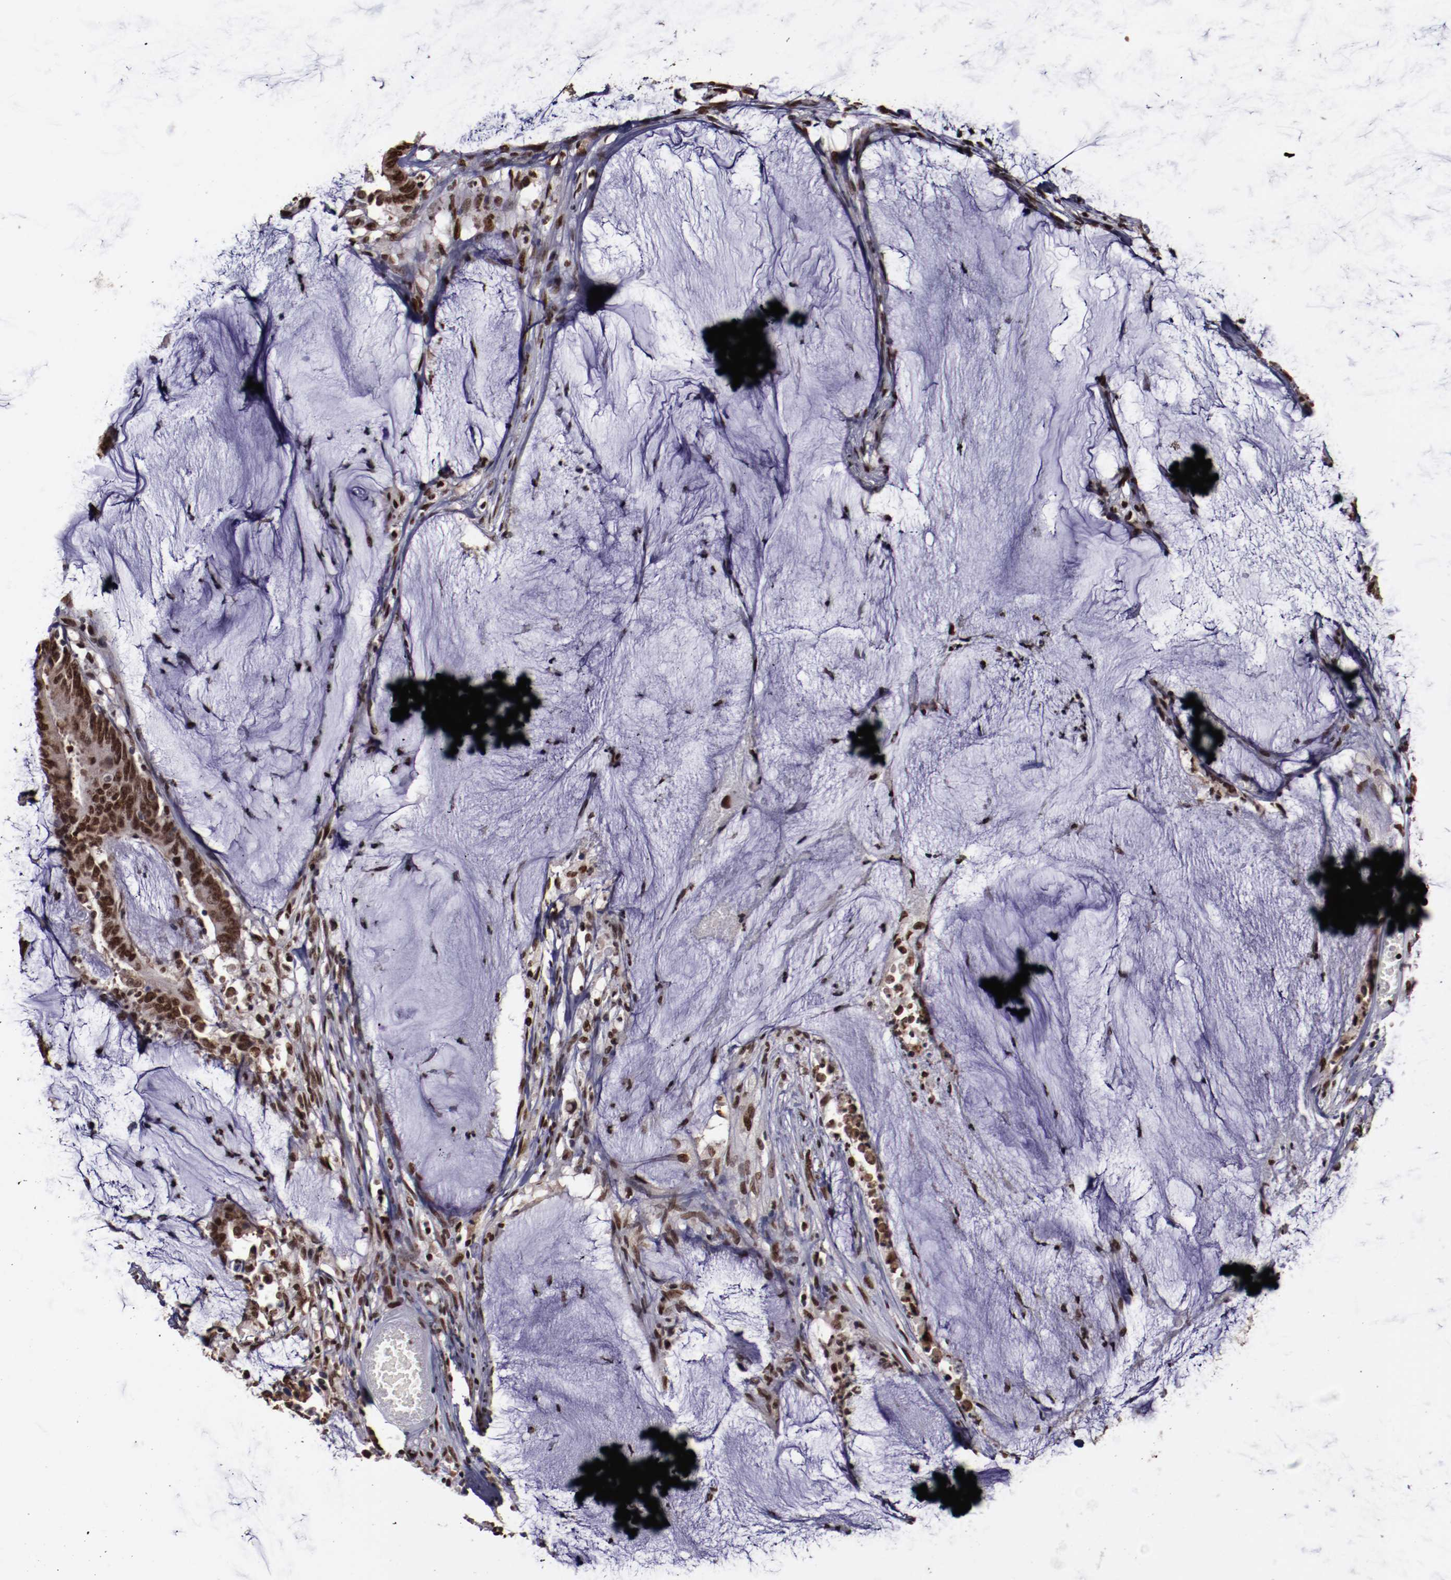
{"staining": {"intensity": "moderate", "quantity": ">75%", "location": "nuclear"}, "tissue": "colorectal cancer", "cell_type": "Tumor cells", "image_type": "cancer", "snomed": [{"axis": "morphology", "description": "Adenocarcinoma, NOS"}, {"axis": "topography", "description": "Rectum"}], "caption": "This is a micrograph of immunohistochemistry staining of colorectal cancer (adenocarcinoma), which shows moderate staining in the nuclear of tumor cells.", "gene": "APEX1", "patient": {"sex": "female", "age": 66}}